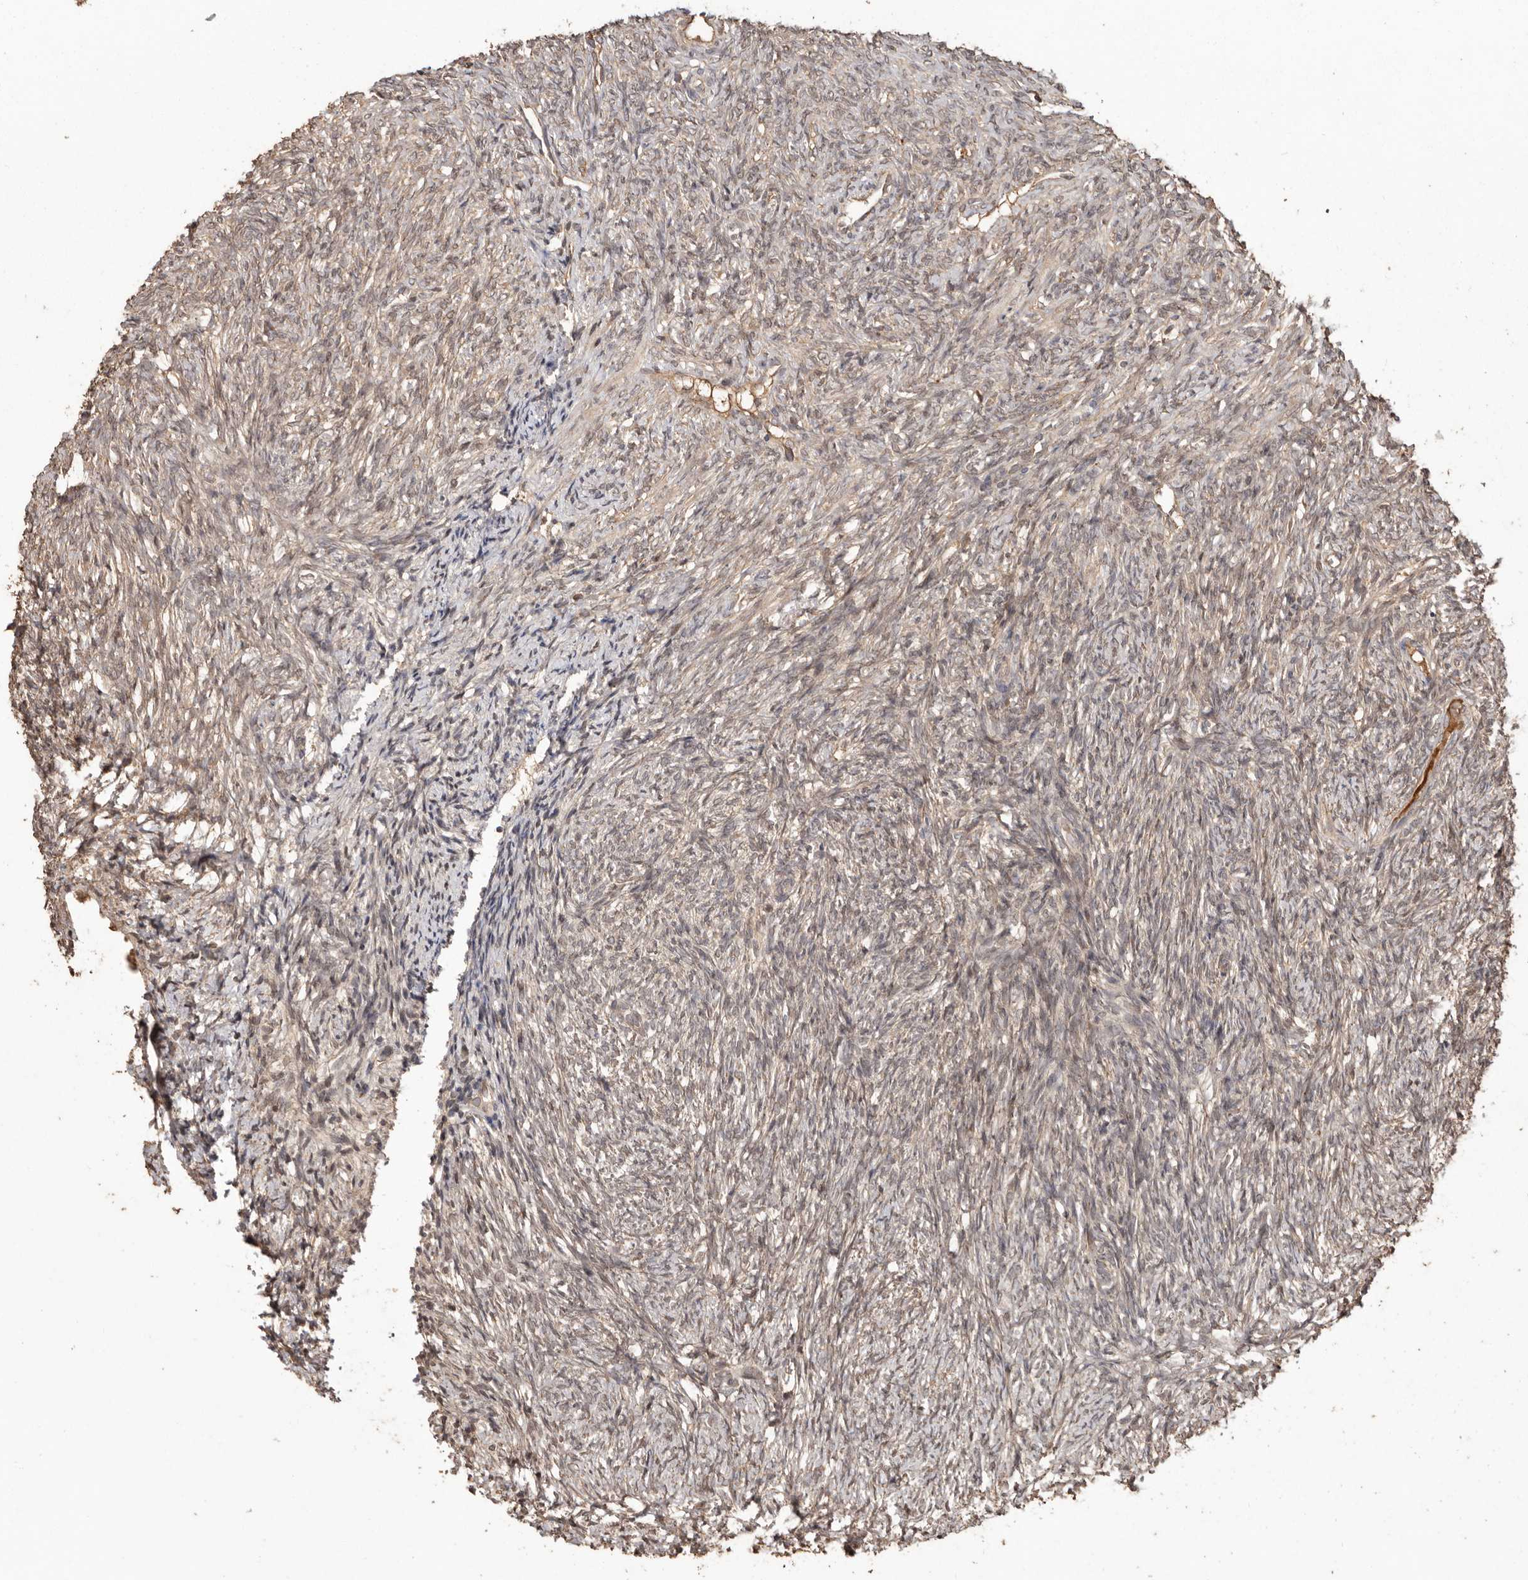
{"staining": {"intensity": "weak", "quantity": "25%-75%", "location": "nuclear"}, "tissue": "ovary", "cell_type": "Ovarian stroma cells", "image_type": "normal", "snomed": [{"axis": "morphology", "description": "Normal tissue, NOS"}, {"axis": "topography", "description": "Ovary"}], "caption": "Immunohistochemistry of benign human ovary reveals low levels of weak nuclear expression in approximately 25%-75% of ovarian stroma cells.", "gene": "NUP43", "patient": {"sex": "female", "age": 41}}